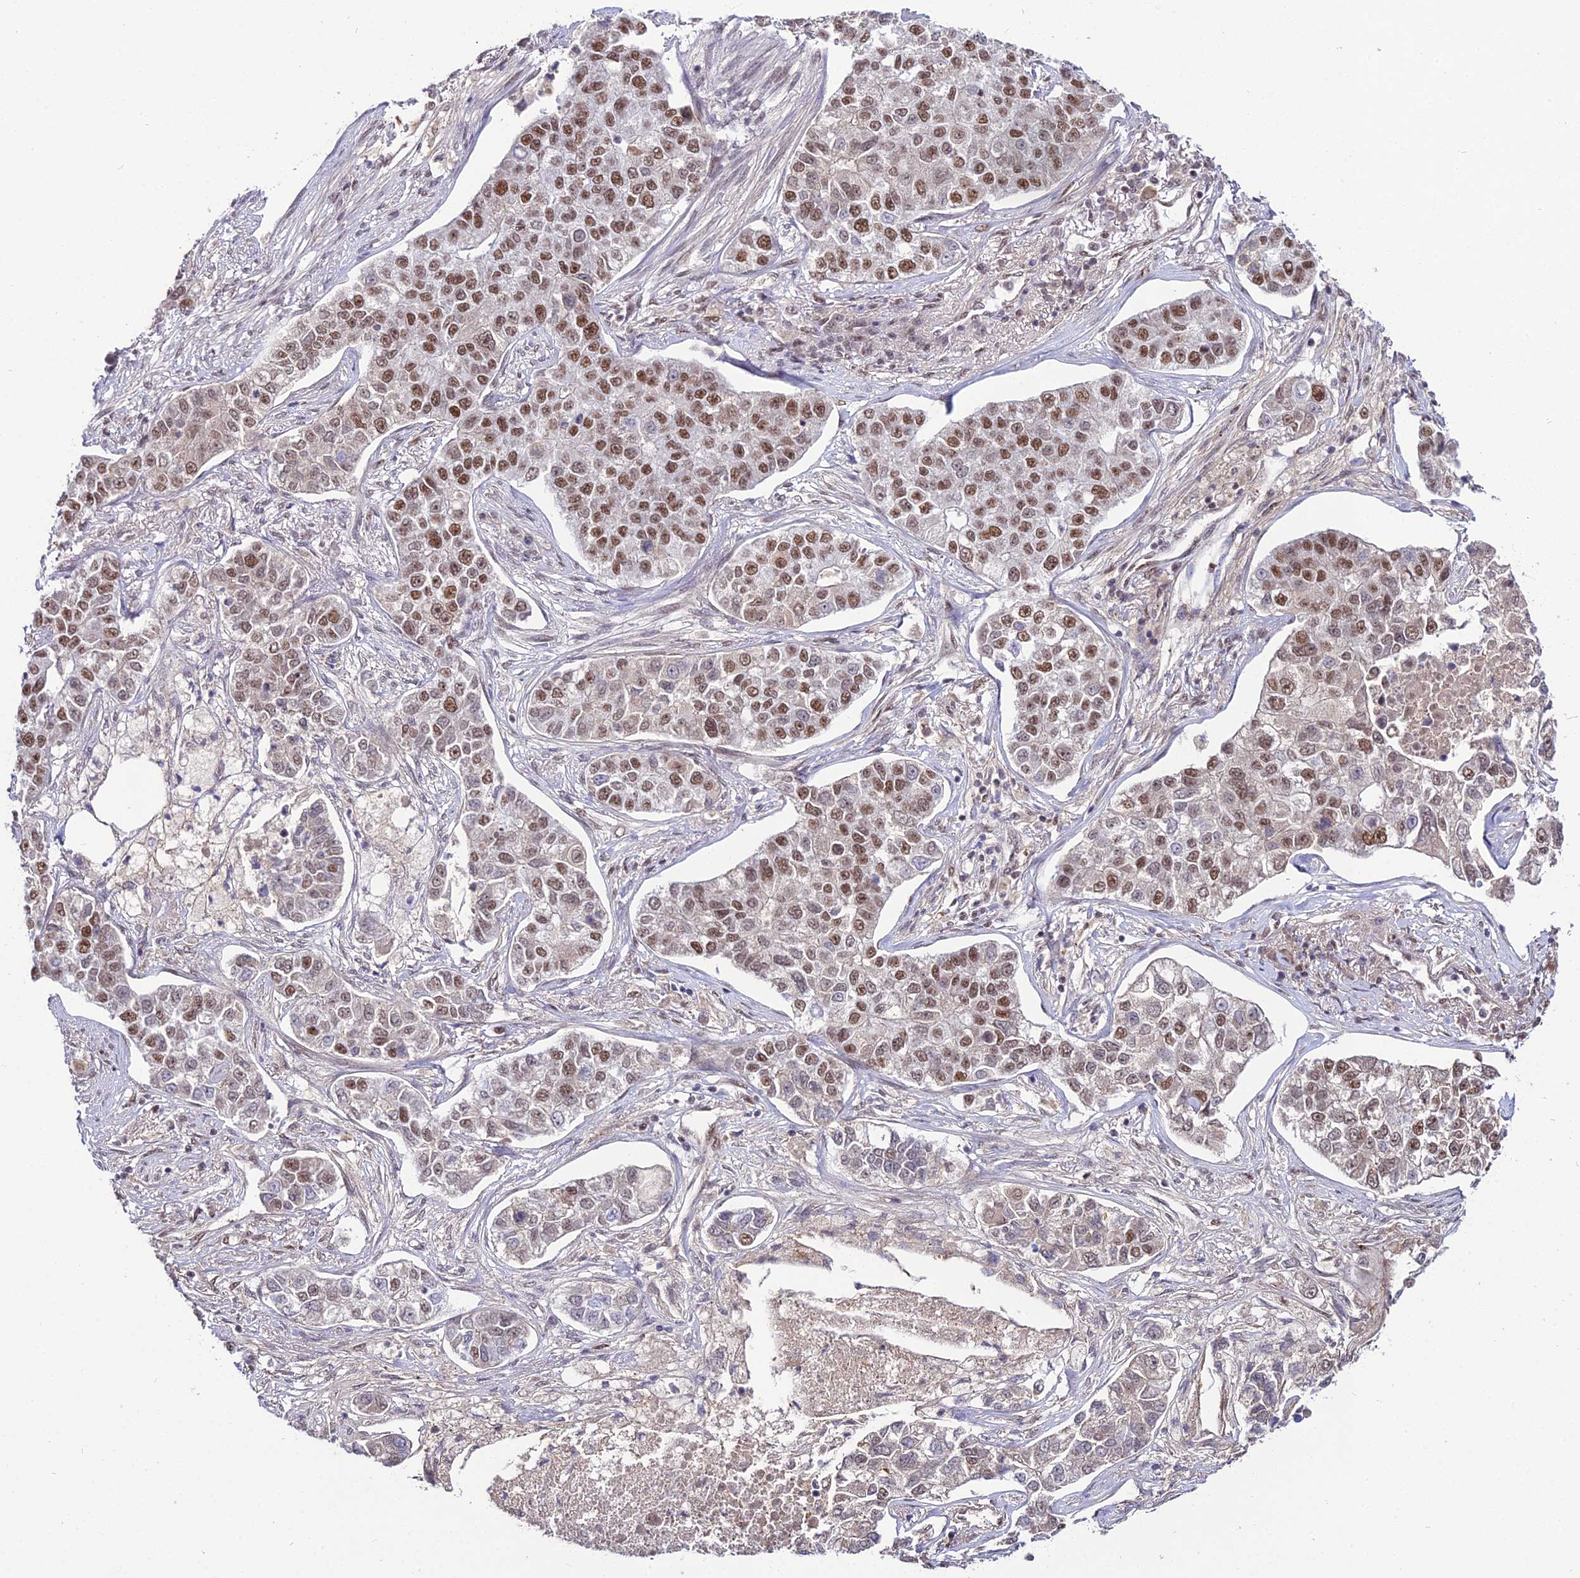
{"staining": {"intensity": "moderate", "quantity": "25%-75%", "location": "nuclear"}, "tissue": "lung cancer", "cell_type": "Tumor cells", "image_type": "cancer", "snomed": [{"axis": "morphology", "description": "Adenocarcinoma, NOS"}, {"axis": "topography", "description": "Lung"}], "caption": "Immunohistochemical staining of human lung adenocarcinoma displays moderate nuclear protein positivity in approximately 25%-75% of tumor cells.", "gene": "RBM12", "patient": {"sex": "male", "age": 49}}